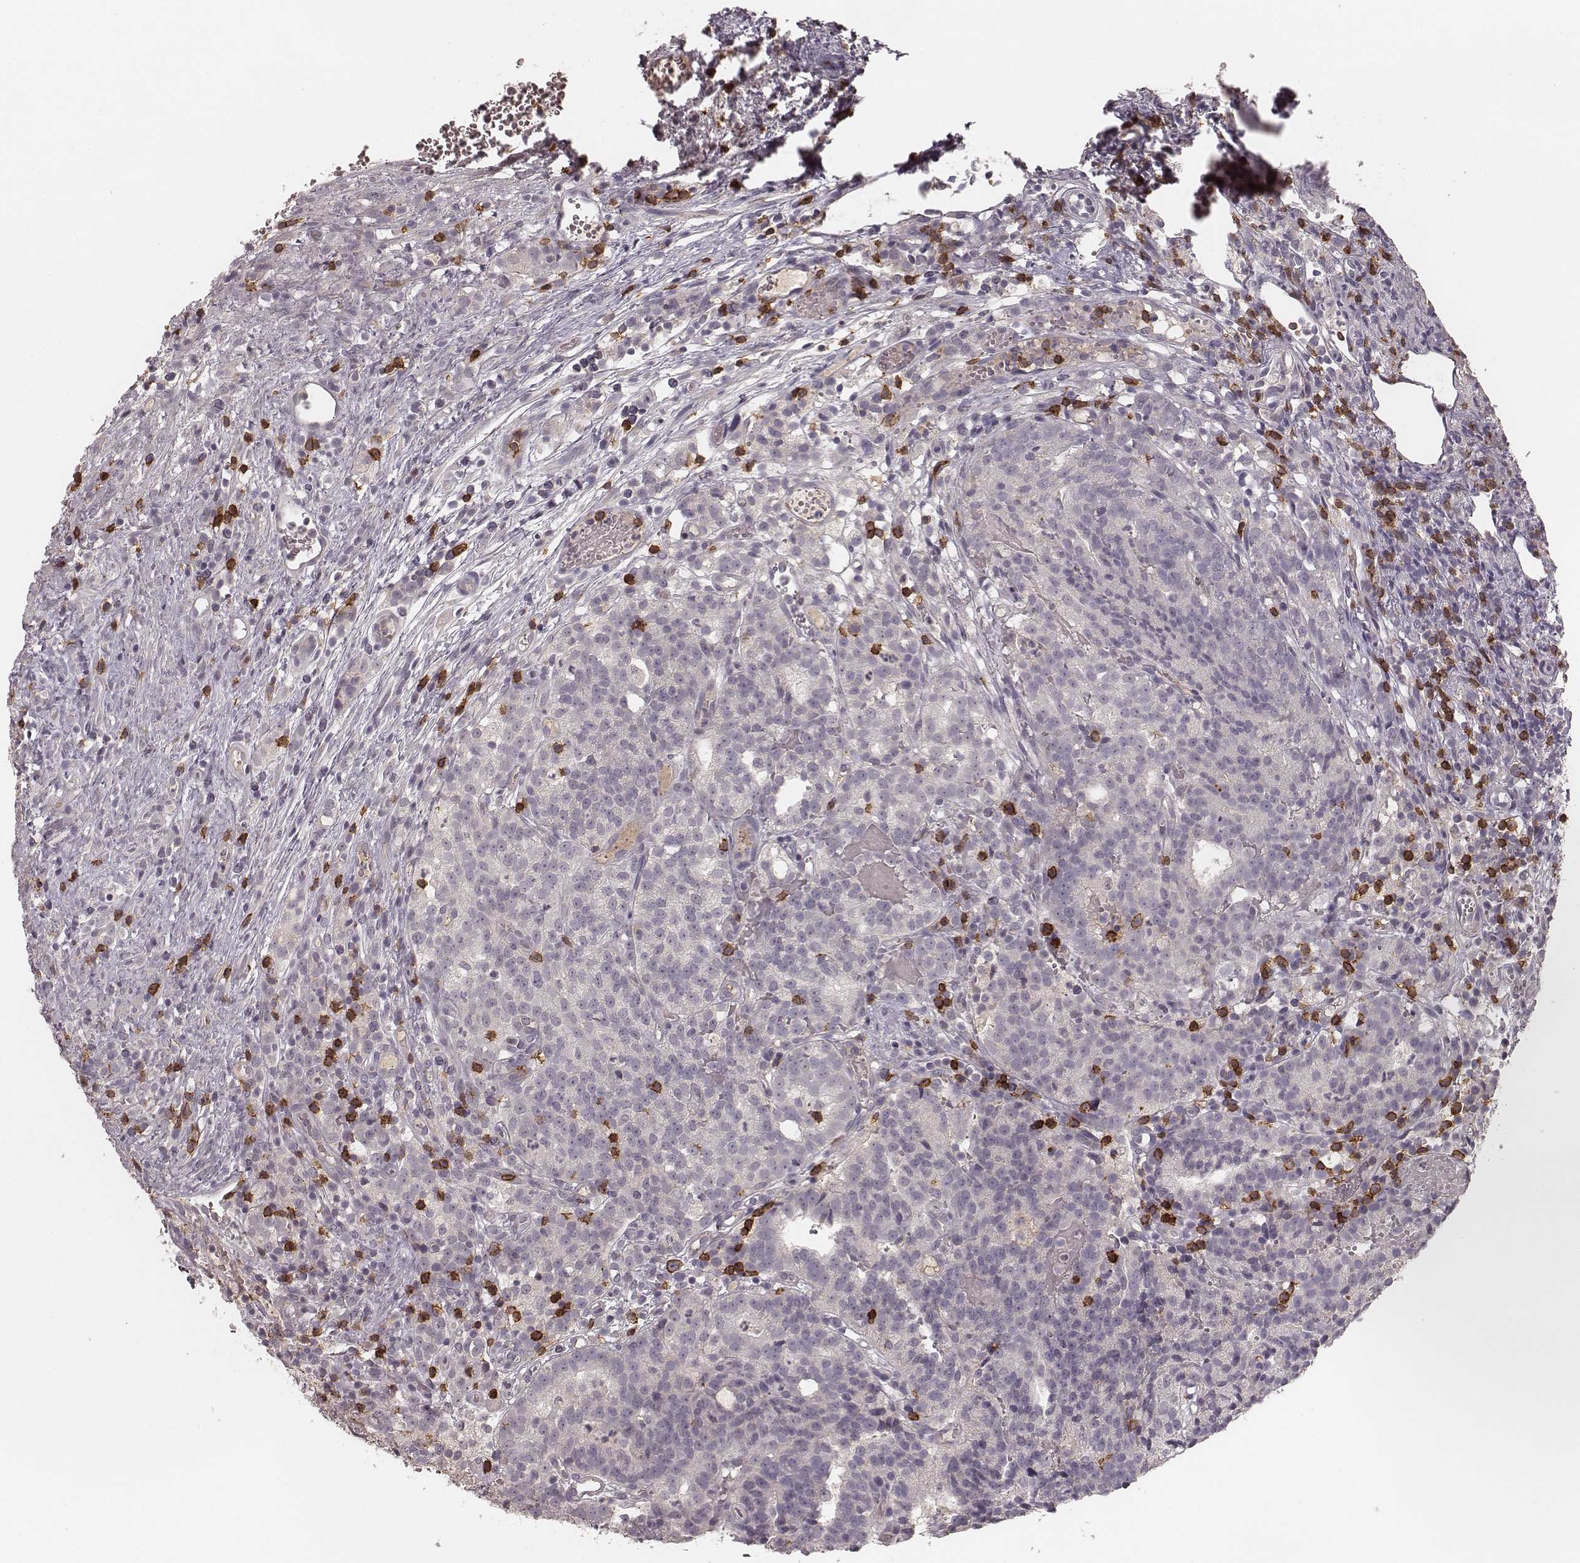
{"staining": {"intensity": "negative", "quantity": "none", "location": "none"}, "tissue": "prostate cancer", "cell_type": "Tumor cells", "image_type": "cancer", "snomed": [{"axis": "morphology", "description": "Adenocarcinoma, High grade"}, {"axis": "topography", "description": "Prostate"}], "caption": "Immunohistochemical staining of human prostate high-grade adenocarcinoma shows no significant expression in tumor cells. (IHC, brightfield microscopy, high magnification).", "gene": "CD8A", "patient": {"sex": "male", "age": 53}}